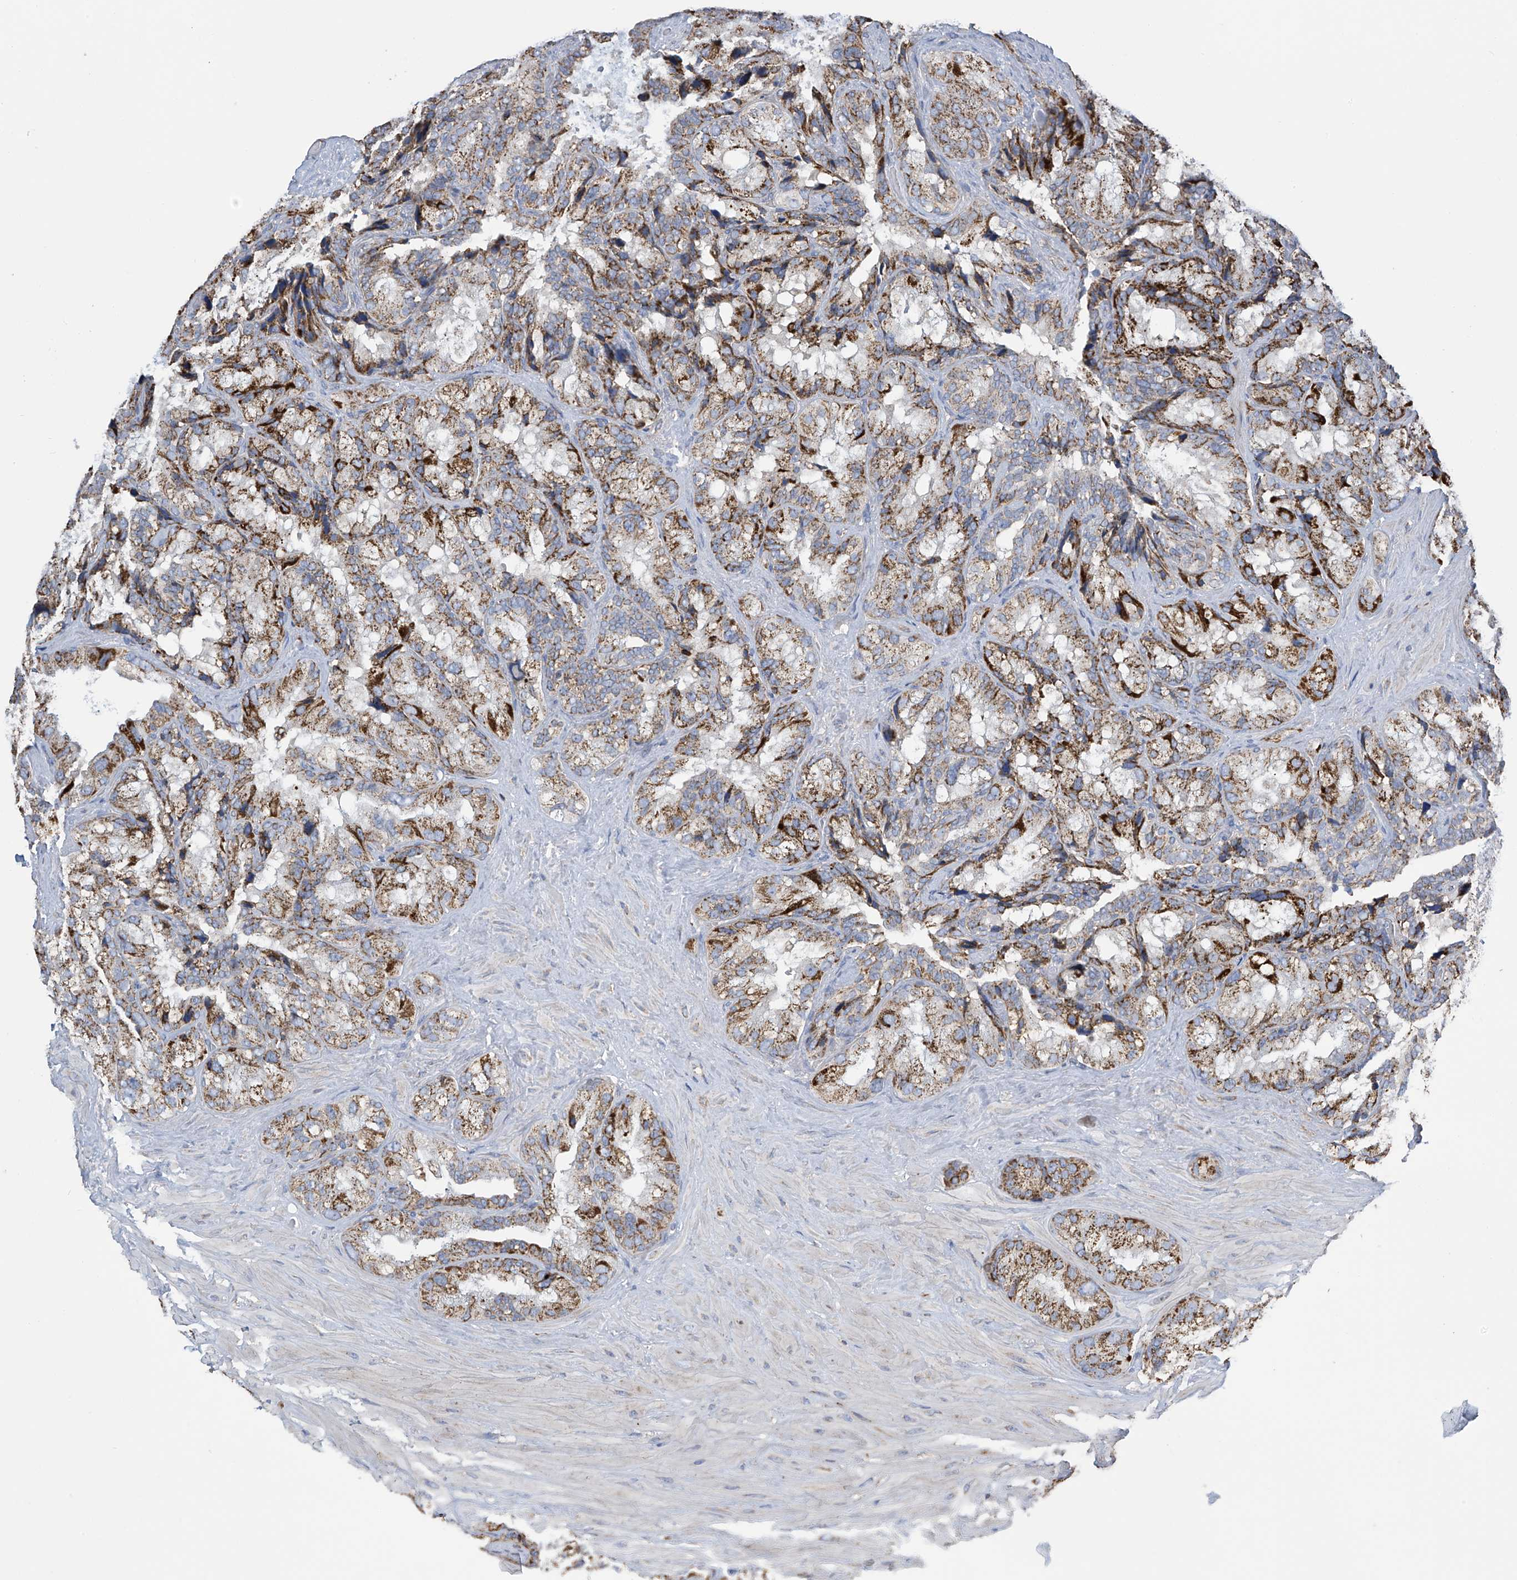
{"staining": {"intensity": "strong", "quantity": "25%-75%", "location": "cytoplasmic/membranous"}, "tissue": "seminal vesicle", "cell_type": "Glandular cells", "image_type": "normal", "snomed": [{"axis": "morphology", "description": "Normal tissue, NOS"}, {"axis": "topography", "description": "Prostate"}, {"axis": "topography", "description": "Seminal veicle"}], "caption": "Glandular cells show high levels of strong cytoplasmic/membranous staining in about 25%-75% of cells in benign human seminal vesicle.", "gene": "PNPT1", "patient": {"sex": "male", "age": 68}}